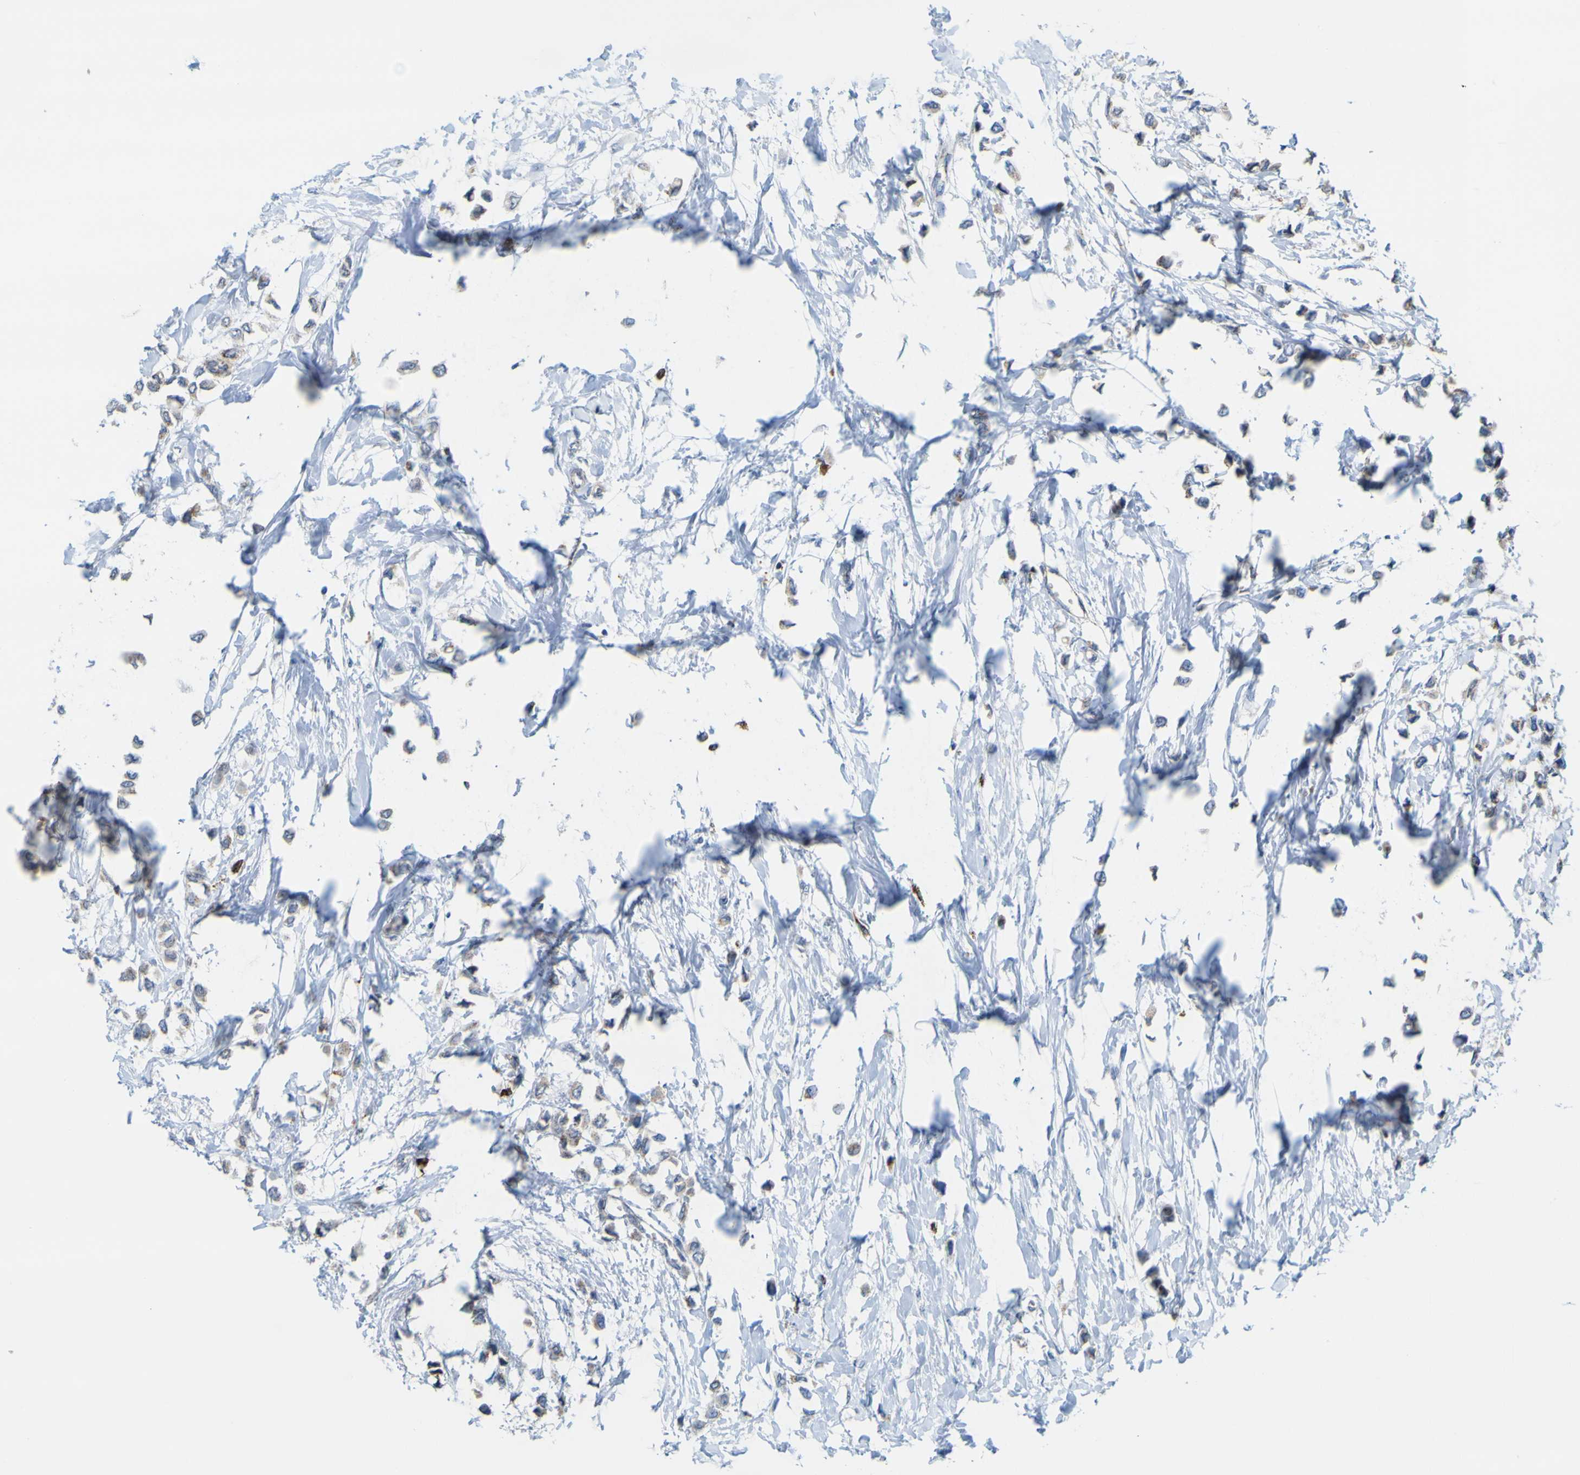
{"staining": {"intensity": "weak", "quantity": "<25%", "location": "cytoplasmic/membranous"}, "tissue": "breast cancer", "cell_type": "Tumor cells", "image_type": "cancer", "snomed": [{"axis": "morphology", "description": "Lobular carcinoma"}, {"axis": "topography", "description": "Breast"}], "caption": "Tumor cells are negative for brown protein staining in breast cancer.", "gene": "PLD3", "patient": {"sex": "female", "age": 51}}